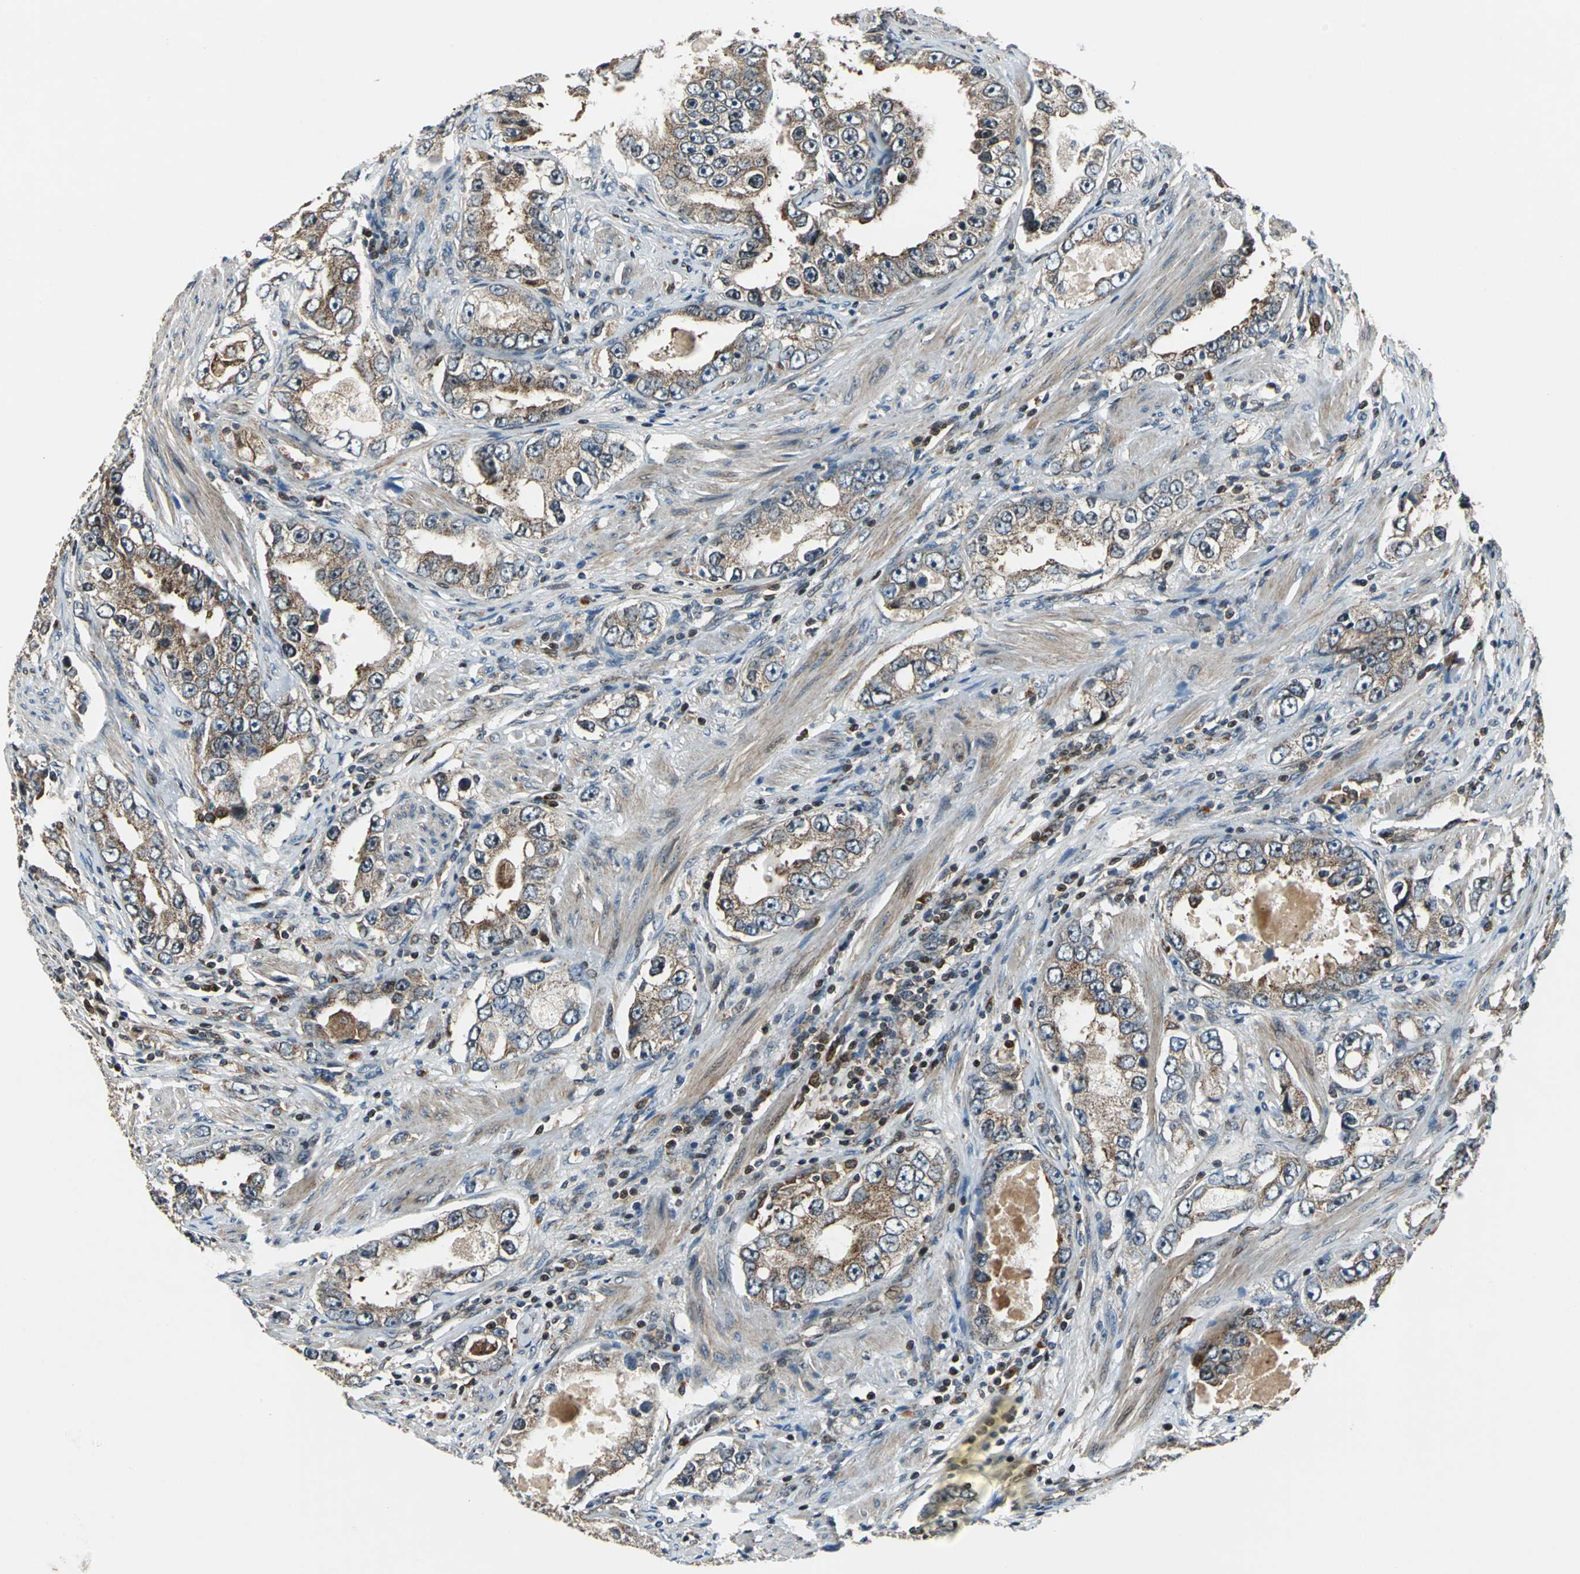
{"staining": {"intensity": "moderate", "quantity": ">75%", "location": "cytoplasmic/membranous"}, "tissue": "prostate cancer", "cell_type": "Tumor cells", "image_type": "cancer", "snomed": [{"axis": "morphology", "description": "Adenocarcinoma, High grade"}, {"axis": "topography", "description": "Prostate"}], "caption": "Adenocarcinoma (high-grade) (prostate) stained with a protein marker displays moderate staining in tumor cells.", "gene": "AATF", "patient": {"sex": "male", "age": 63}}